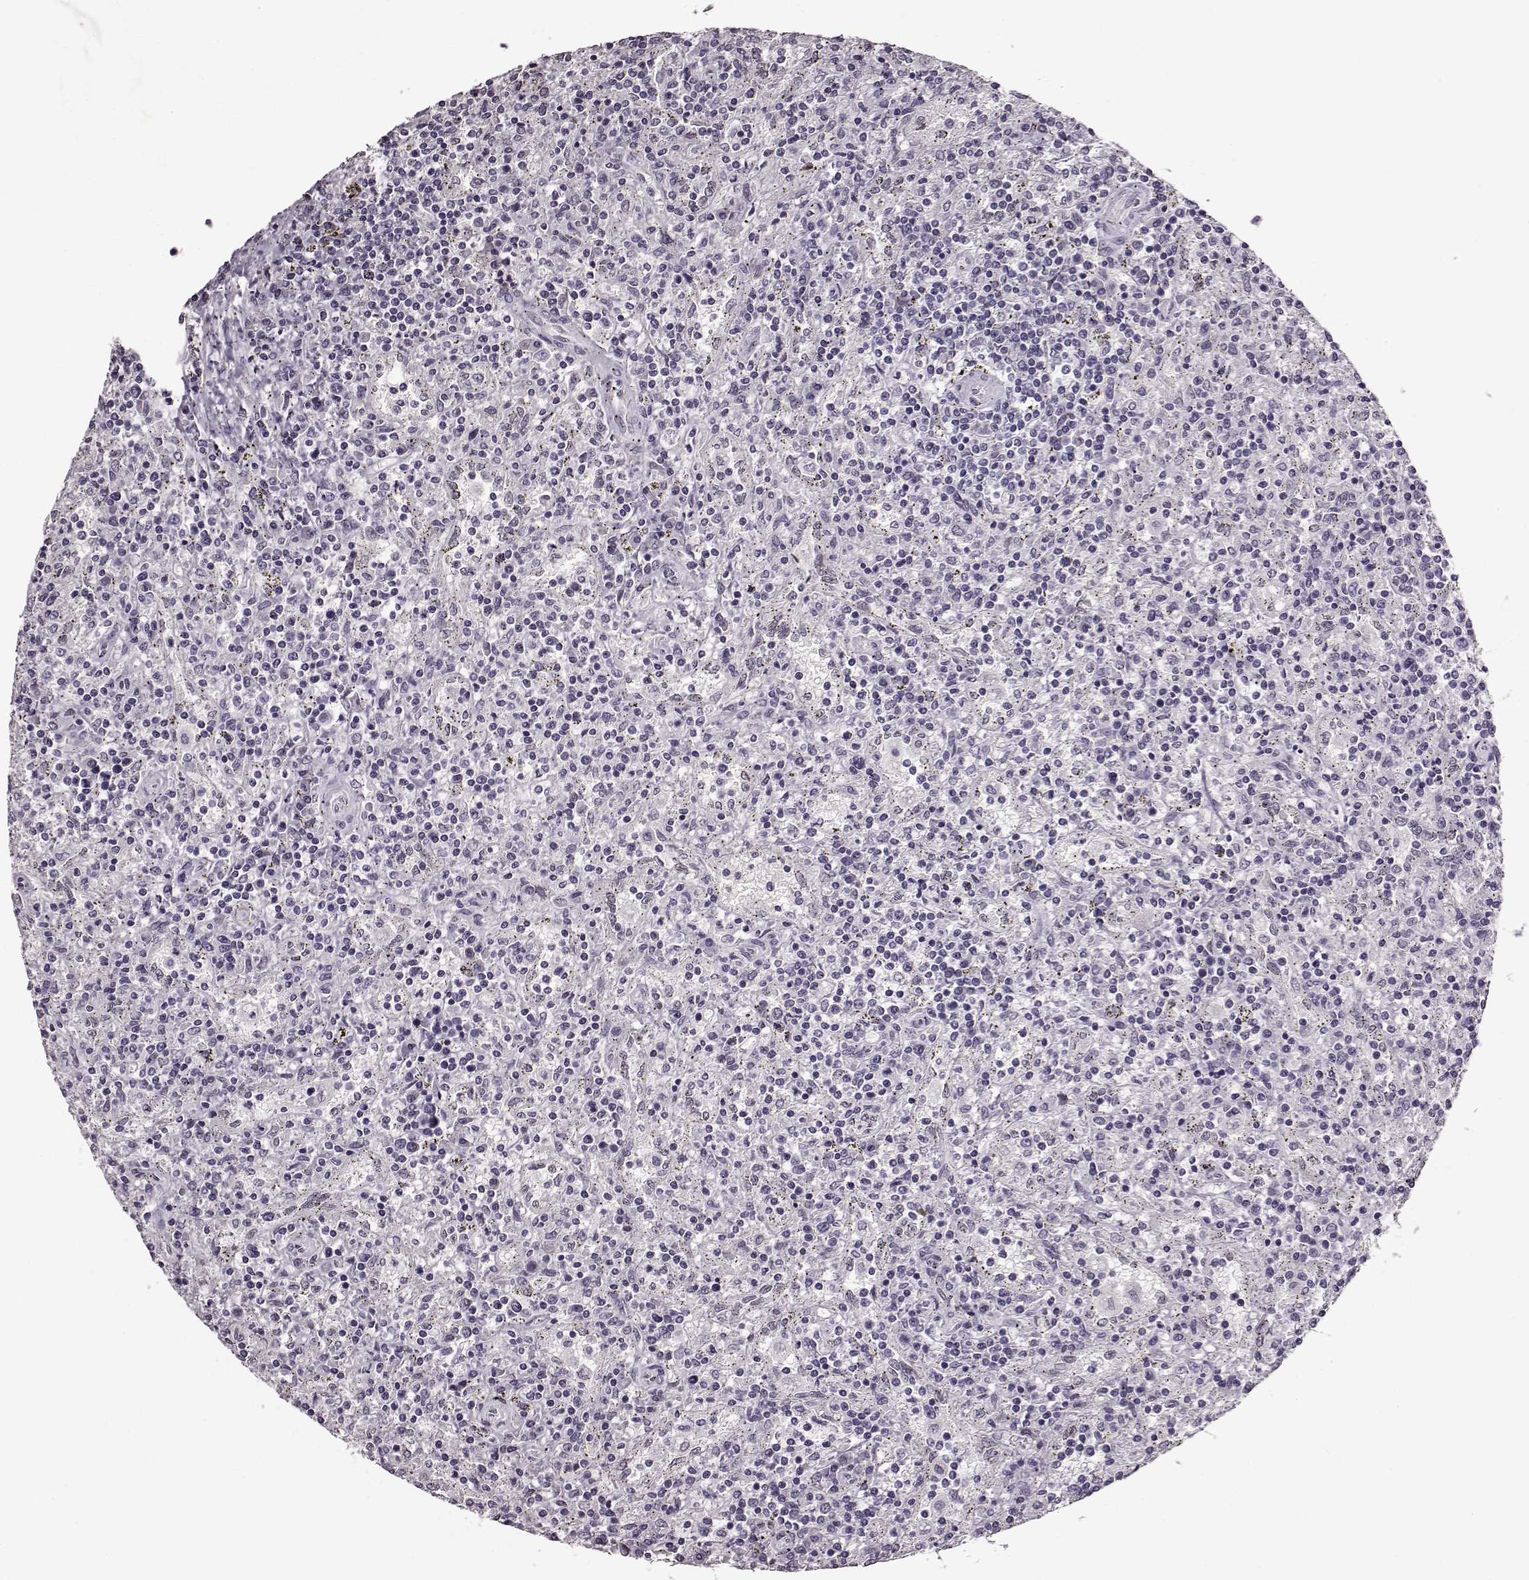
{"staining": {"intensity": "negative", "quantity": "none", "location": "none"}, "tissue": "lymphoma", "cell_type": "Tumor cells", "image_type": "cancer", "snomed": [{"axis": "morphology", "description": "Malignant lymphoma, non-Hodgkin's type, Low grade"}, {"axis": "topography", "description": "Spleen"}], "caption": "The photomicrograph exhibits no significant staining in tumor cells of lymphoma. (DAB (3,3'-diaminobenzidine) immunohistochemistry, high magnification).", "gene": "STX1B", "patient": {"sex": "male", "age": 62}}